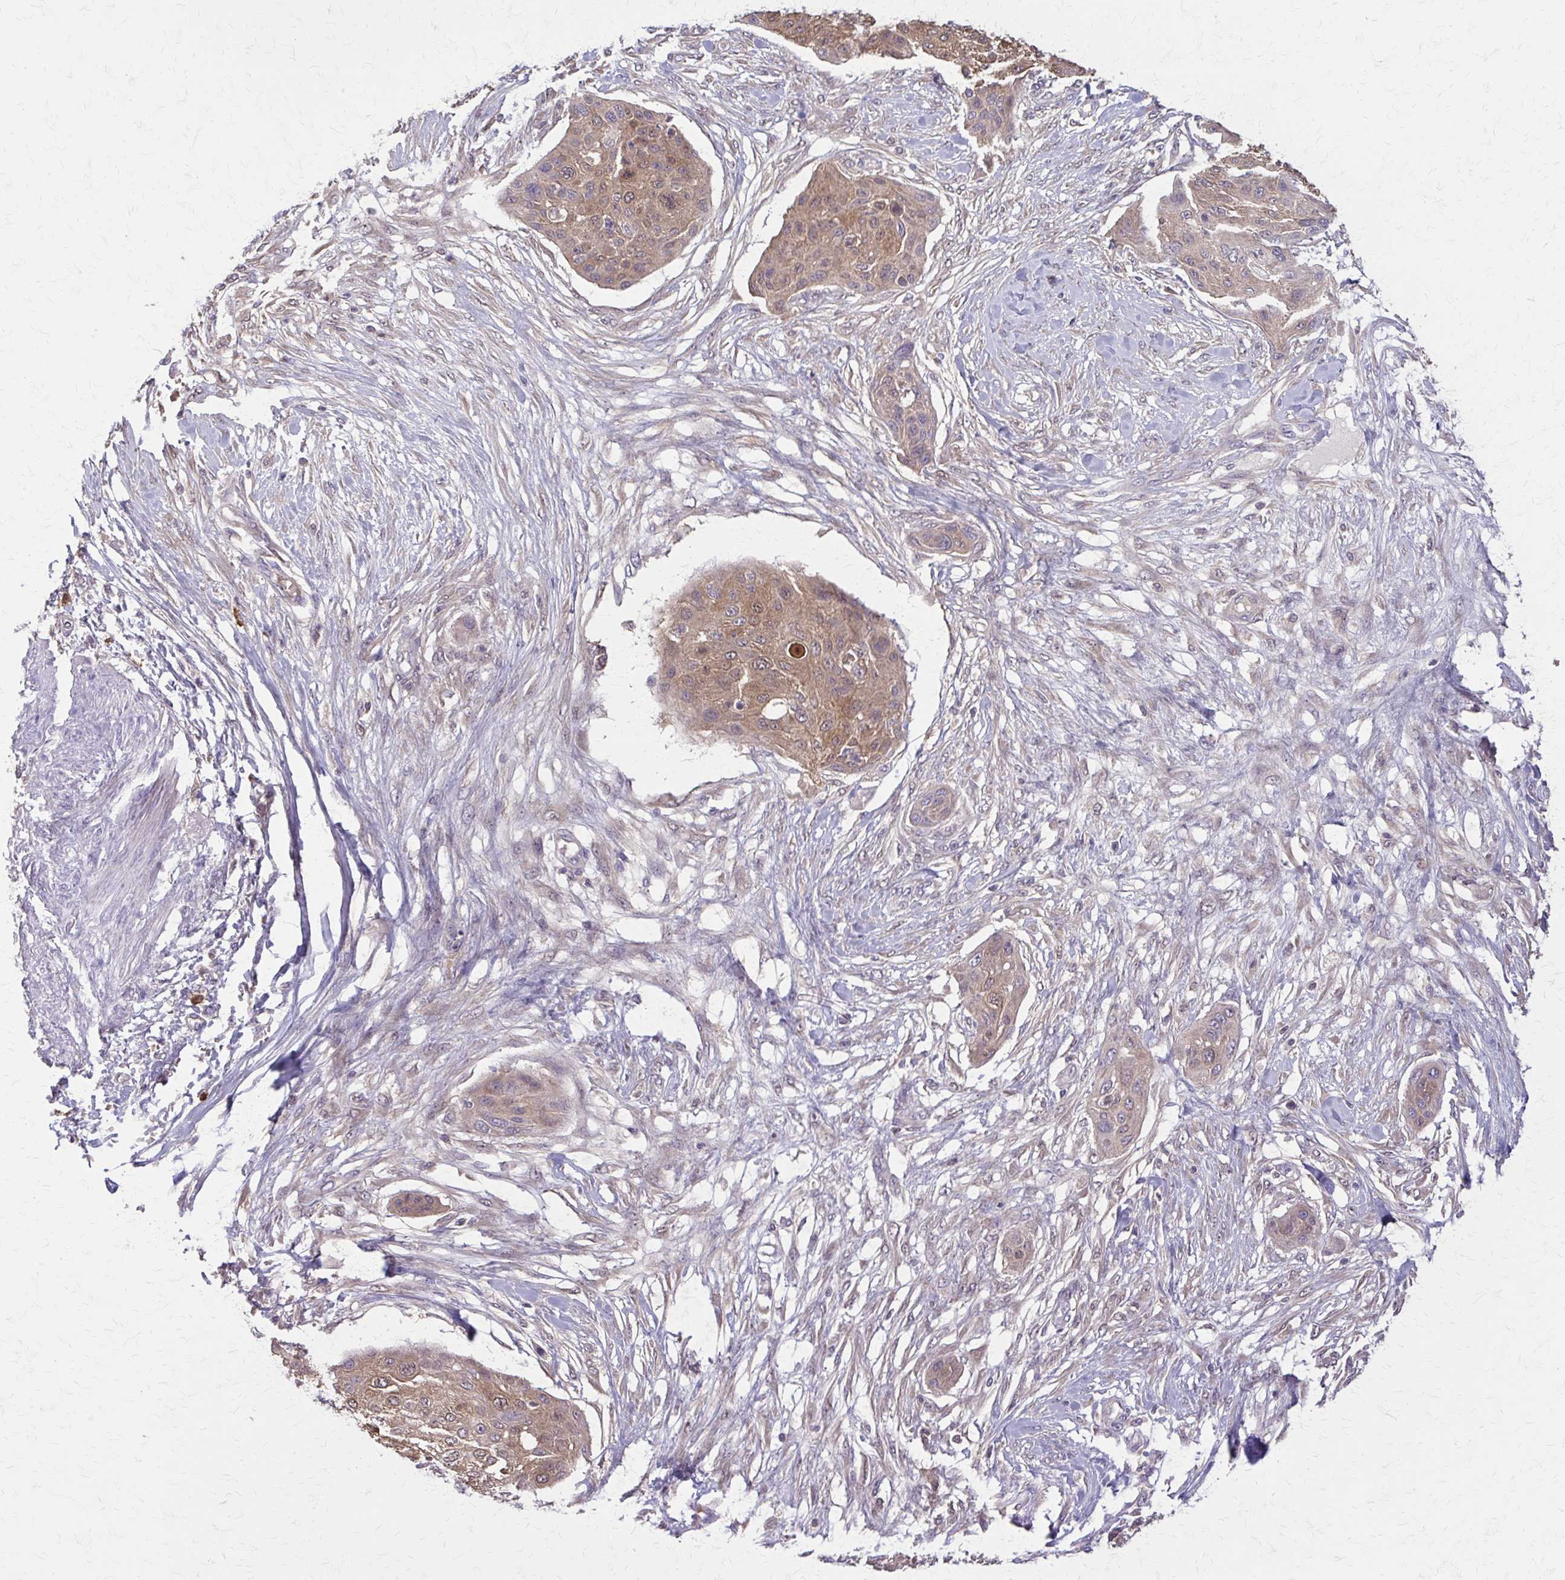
{"staining": {"intensity": "moderate", "quantity": ">75%", "location": "cytoplasmic/membranous"}, "tissue": "skin cancer", "cell_type": "Tumor cells", "image_type": "cancer", "snomed": [{"axis": "morphology", "description": "Squamous cell carcinoma, NOS"}, {"axis": "topography", "description": "Skin"}], "caption": "Skin squamous cell carcinoma stained with a protein marker shows moderate staining in tumor cells.", "gene": "NRBF2", "patient": {"sex": "female", "age": 87}}